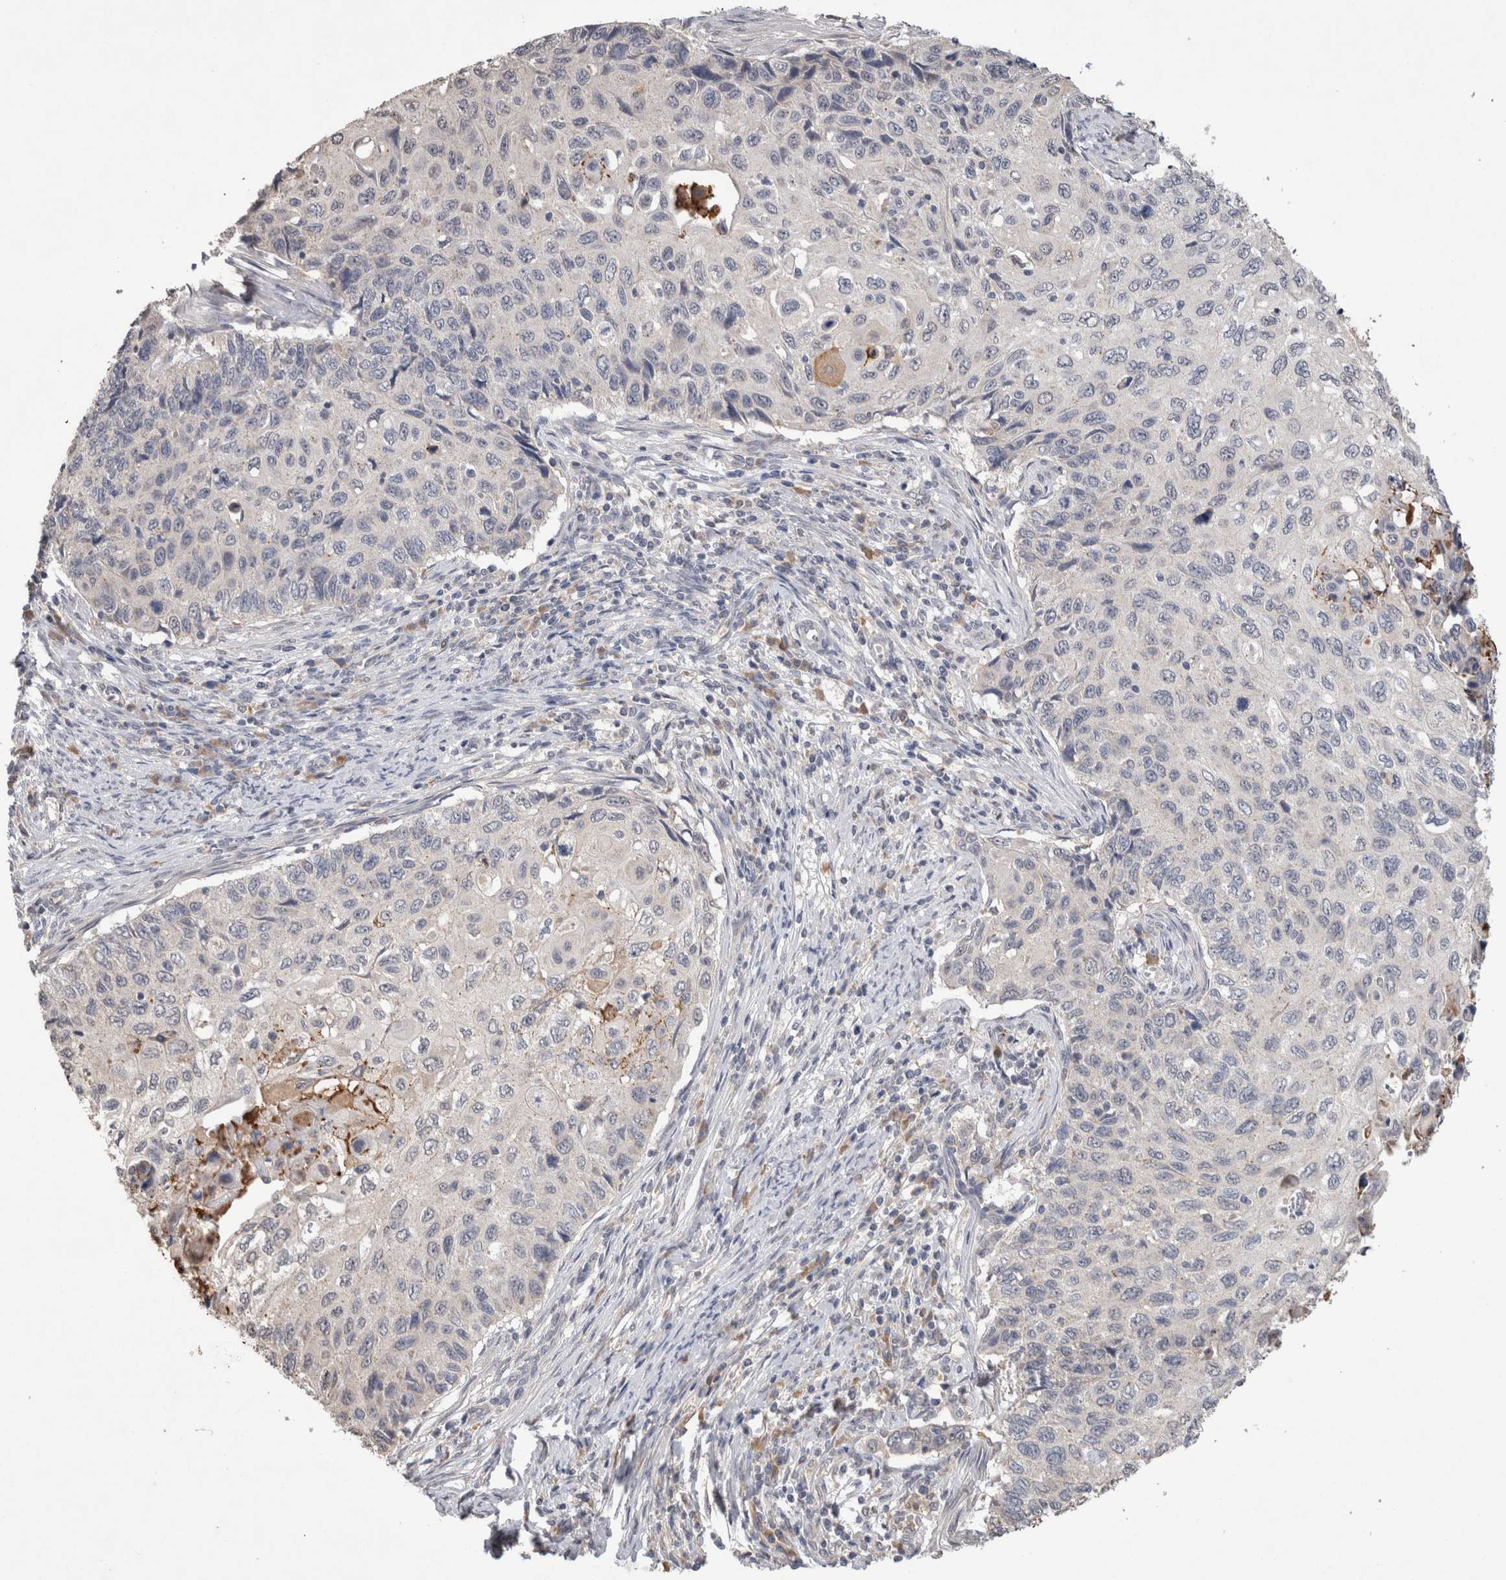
{"staining": {"intensity": "negative", "quantity": "none", "location": "none"}, "tissue": "cervical cancer", "cell_type": "Tumor cells", "image_type": "cancer", "snomed": [{"axis": "morphology", "description": "Squamous cell carcinoma, NOS"}, {"axis": "topography", "description": "Cervix"}], "caption": "High magnification brightfield microscopy of cervical cancer stained with DAB (3,3'-diaminobenzidine) (brown) and counterstained with hematoxylin (blue): tumor cells show no significant expression.", "gene": "FABP7", "patient": {"sex": "female", "age": 70}}